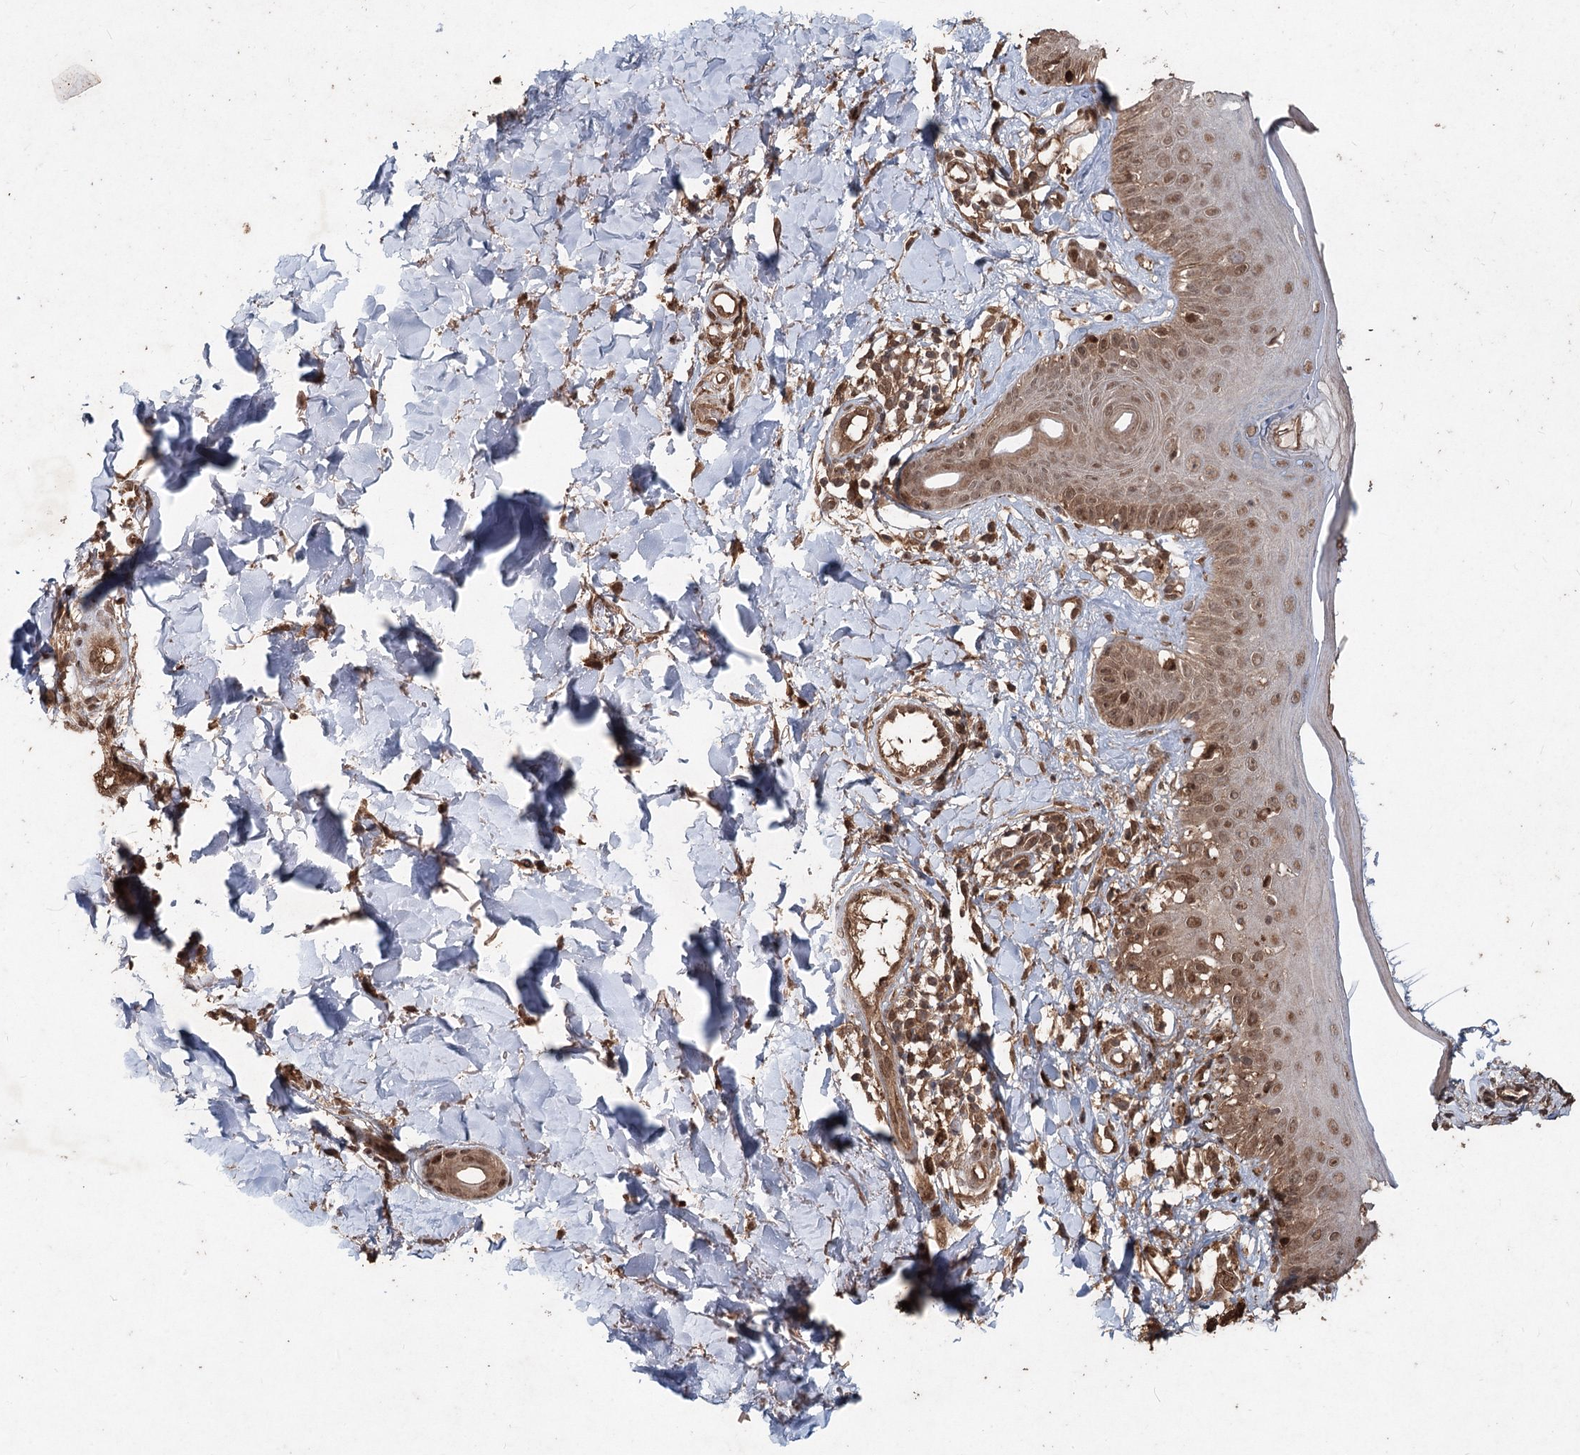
{"staining": {"intensity": "moderate", "quantity": ">75%", "location": "cytoplasmic/membranous,nuclear"}, "tissue": "skin", "cell_type": "Fibroblasts", "image_type": "normal", "snomed": [{"axis": "morphology", "description": "Normal tissue, NOS"}, {"axis": "topography", "description": "Skin"}], "caption": "Skin stained with a brown dye demonstrates moderate cytoplasmic/membranous,nuclear positive staining in about >75% of fibroblasts.", "gene": "FBXO7", "patient": {"sex": "male", "age": 52}}